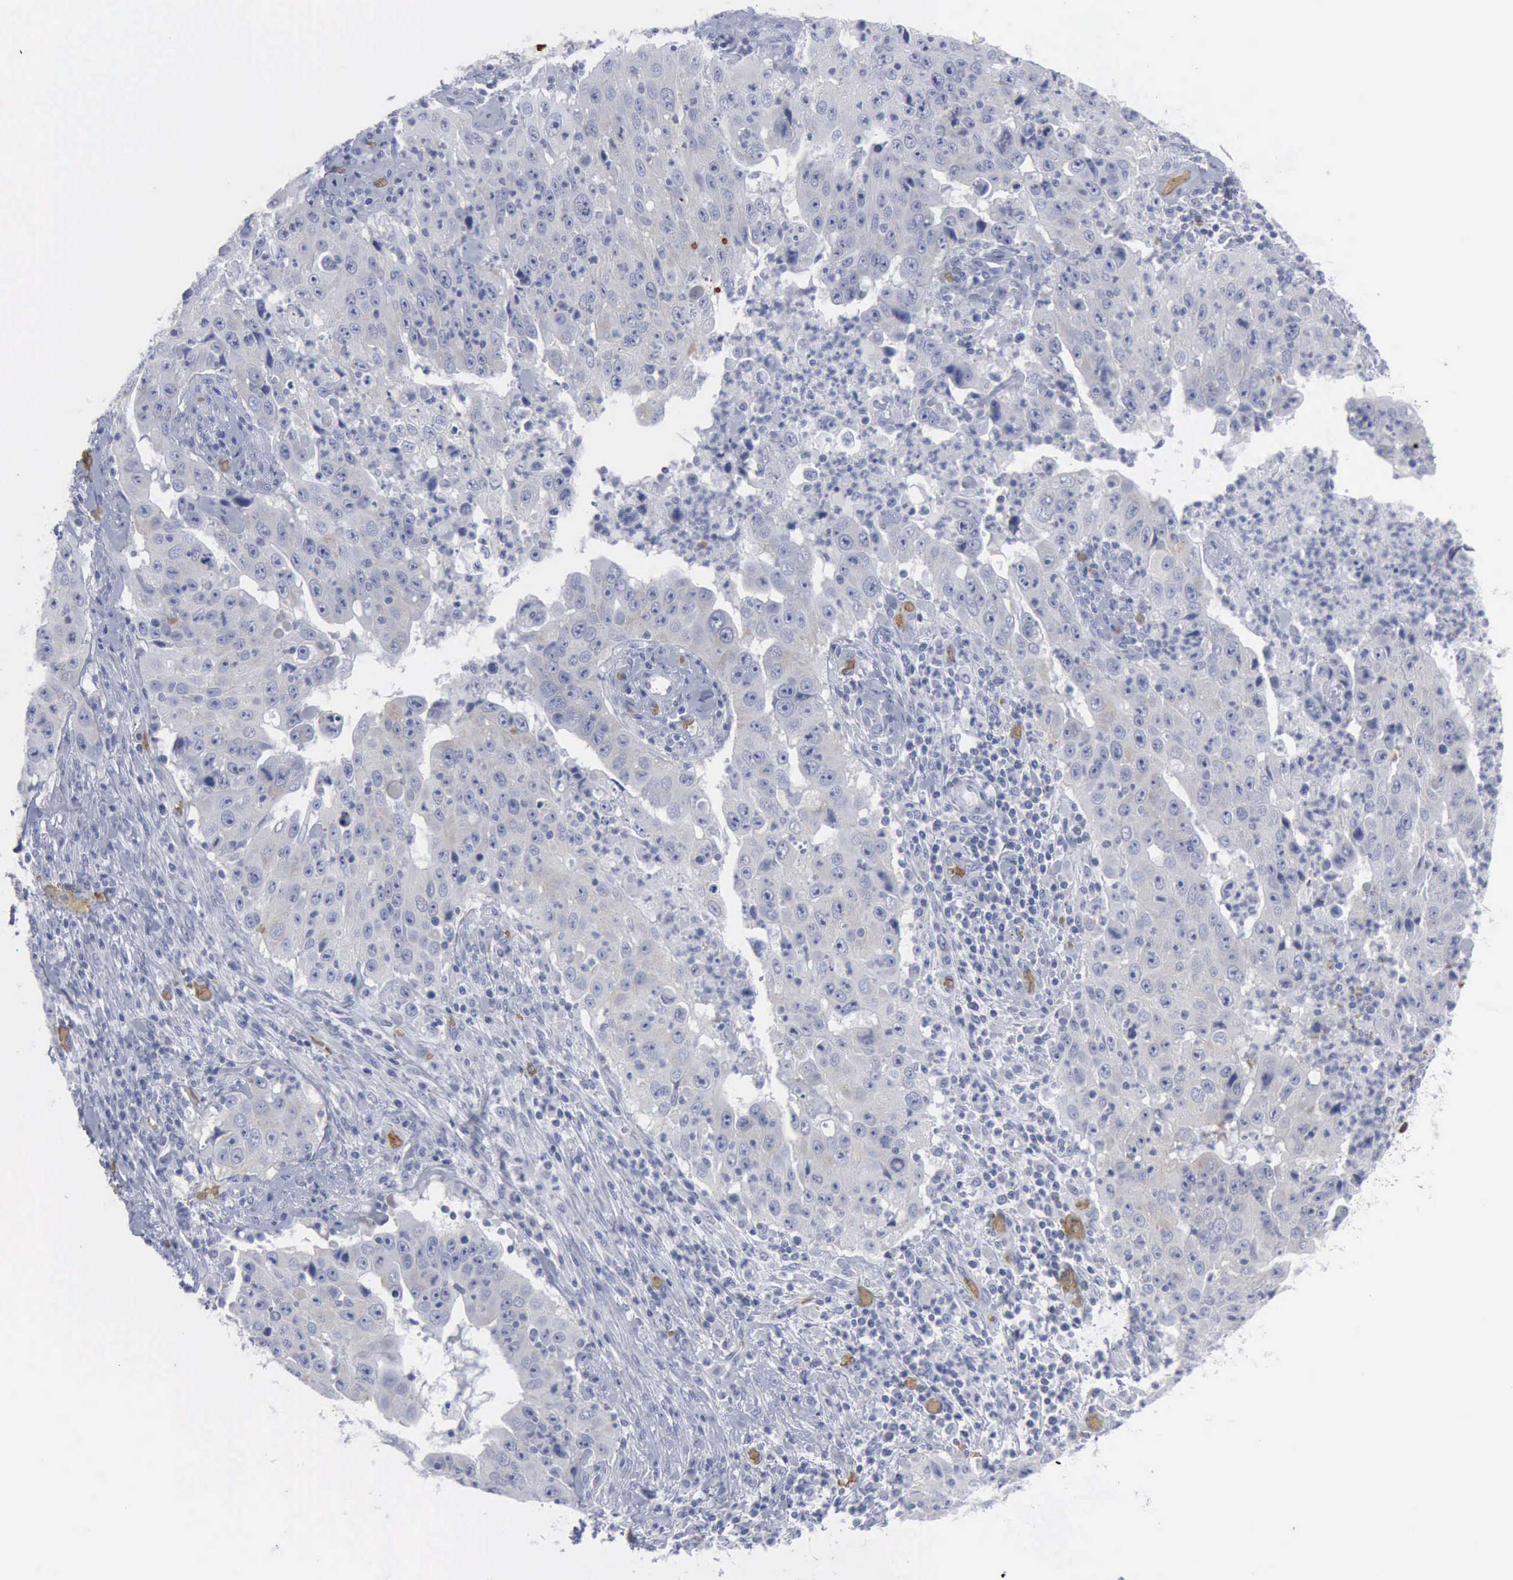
{"staining": {"intensity": "weak", "quantity": "<25%", "location": "cytoplasmic/membranous"}, "tissue": "lung cancer", "cell_type": "Tumor cells", "image_type": "cancer", "snomed": [{"axis": "morphology", "description": "Squamous cell carcinoma, NOS"}, {"axis": "topography", "description": "Lung"}], "caption": "A high-resolution image shows IHC staining of lung squamous cell carcinoma, which displays no significant positivity in tumor cells.", "gene": "TGFB1", "patient": {"sex": "male", "age": 64}}